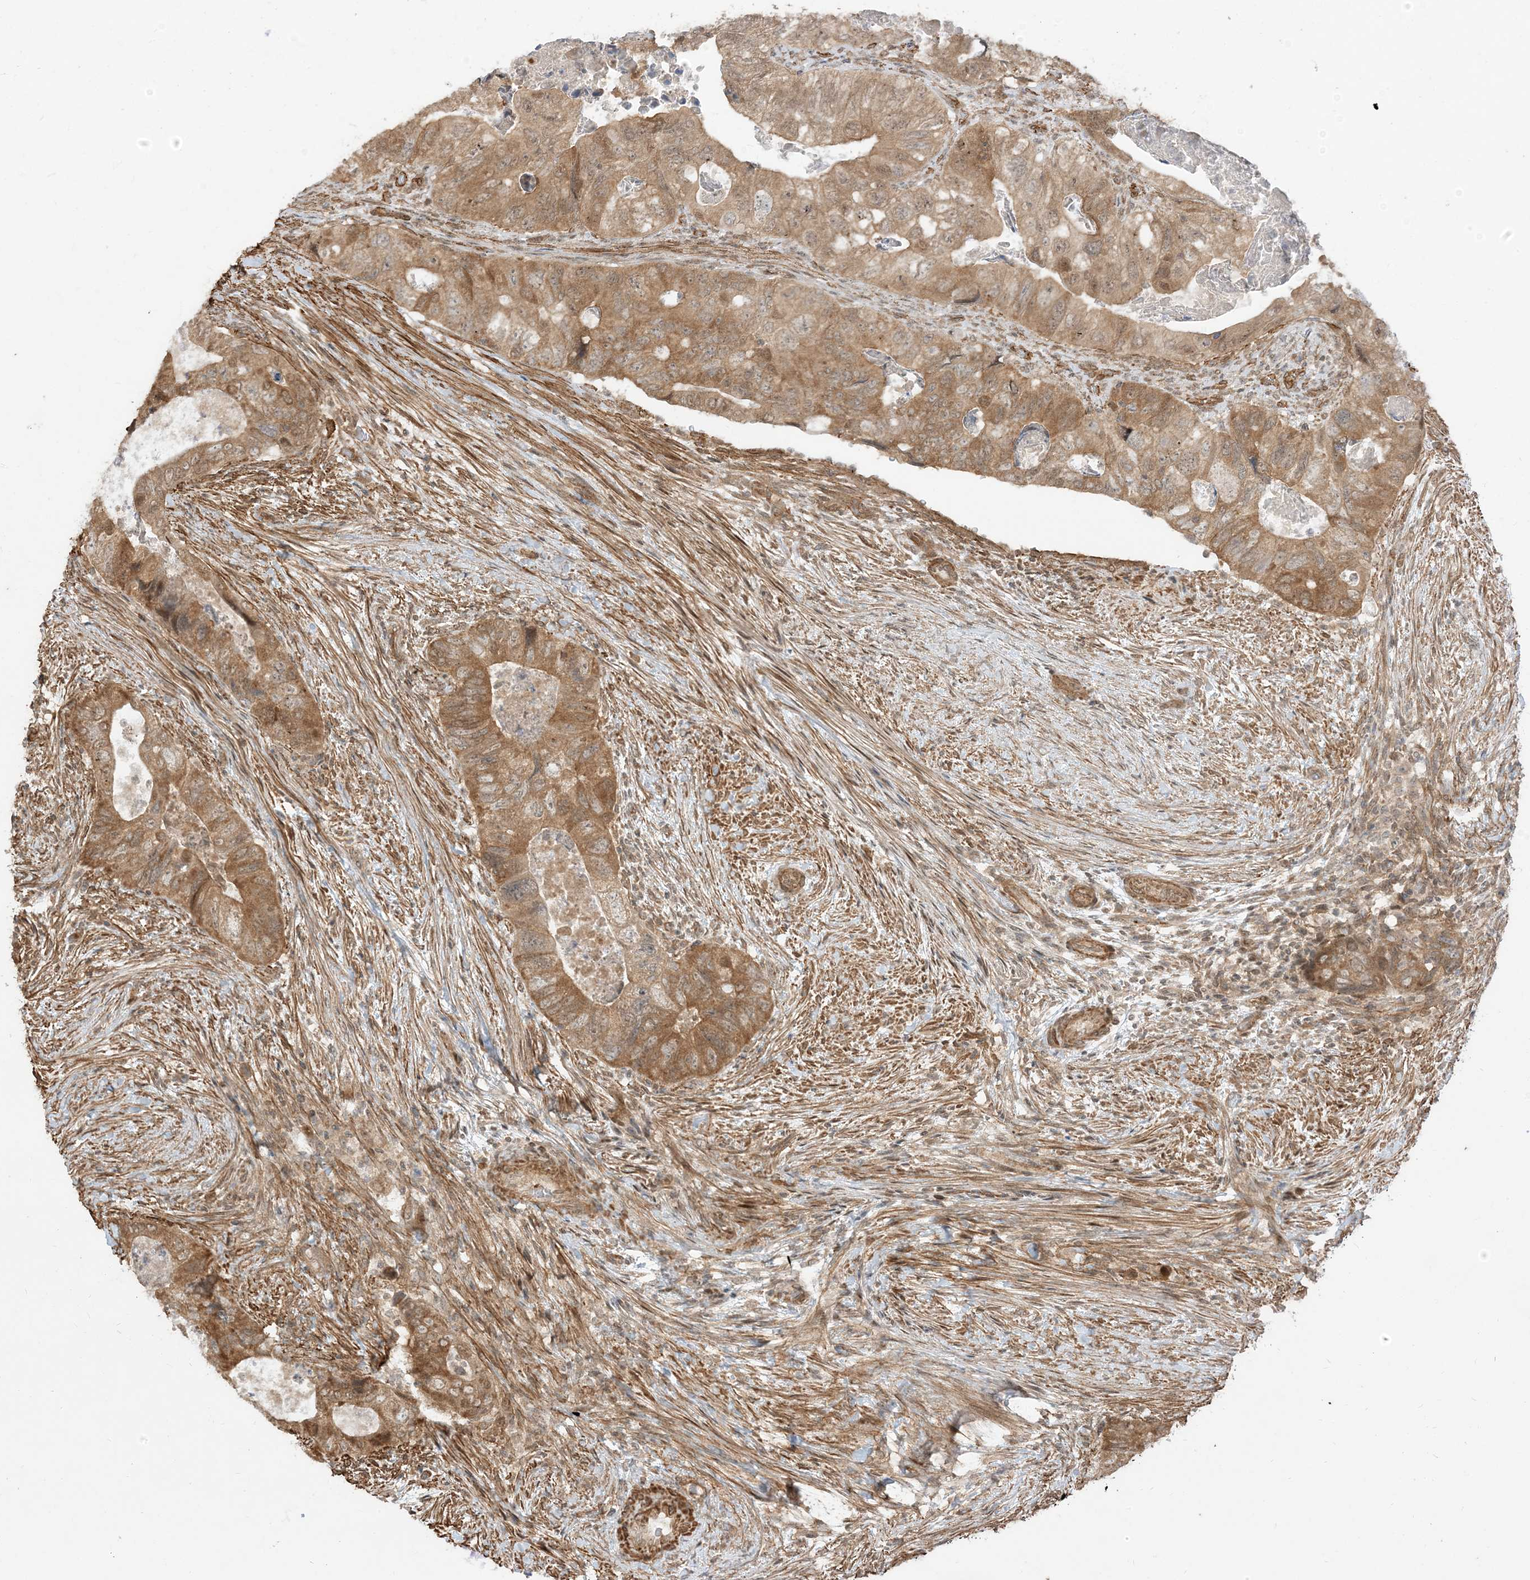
{"staining": {"intensity": "moderate", "quantity": ">75%", "location": "cytoplasmic/membranous"}, "tissue": "colorectal cancer", "cell_type": "Tumor cells", "image_type": "cancer", "snomed": [{"axis": "morphology", "description": "Adenocarcinoma, NOS"}, {"axis": "topography", "description": "Rectum"}], "caption": "IHC (DAB (3,3'-diaminobenzidine)) staining of colorectal cancer (adenocarcinoma) shows moderate cytoplasmic/membranous protein staining in about >75% of tumor cells. The staining was performed using DAB to visualize the protein expression in brown, while the nuclei were stained in blue with hematoxylin (Magnification: 20x).", "gene": "TBCC", "patient": {"sex": "male", "age": 63}}